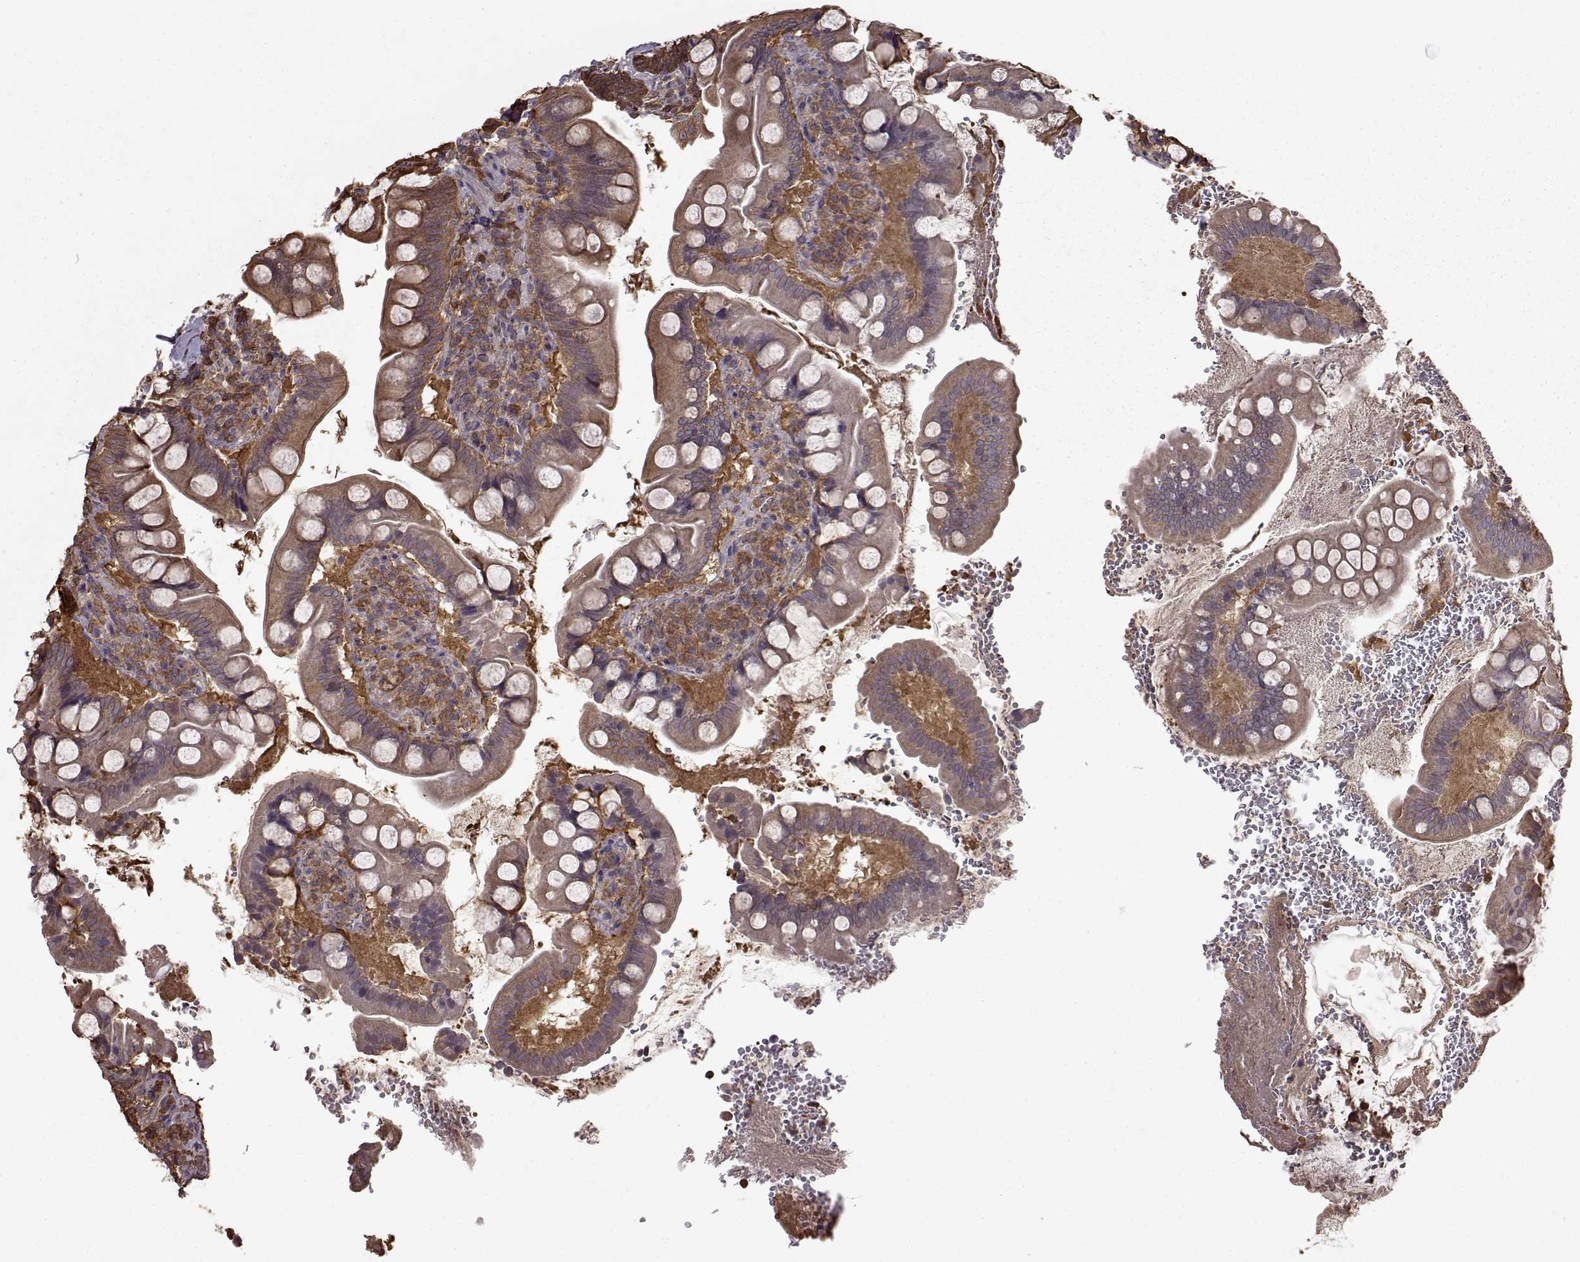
{"staining": {"intensity": "moderate", "quantity": "25%-75%", "location": "cytoplasmic/membranous"}, "tissue": "small intestine", "cell_type": "Glandular cells", "image_type": "normal", "snomed": [{"axis": "morphology", "description": "Normal tissue, NOS"}, {"axis": "topography", "description": "Small intestine"}], "caption": "Benign small intestine demonstrates moderate cytoplasmic/membranous positivity in about 25%-75% of glandular cells.", "gene": "NME1", "patient": {"sex": "female", "age": 56}}